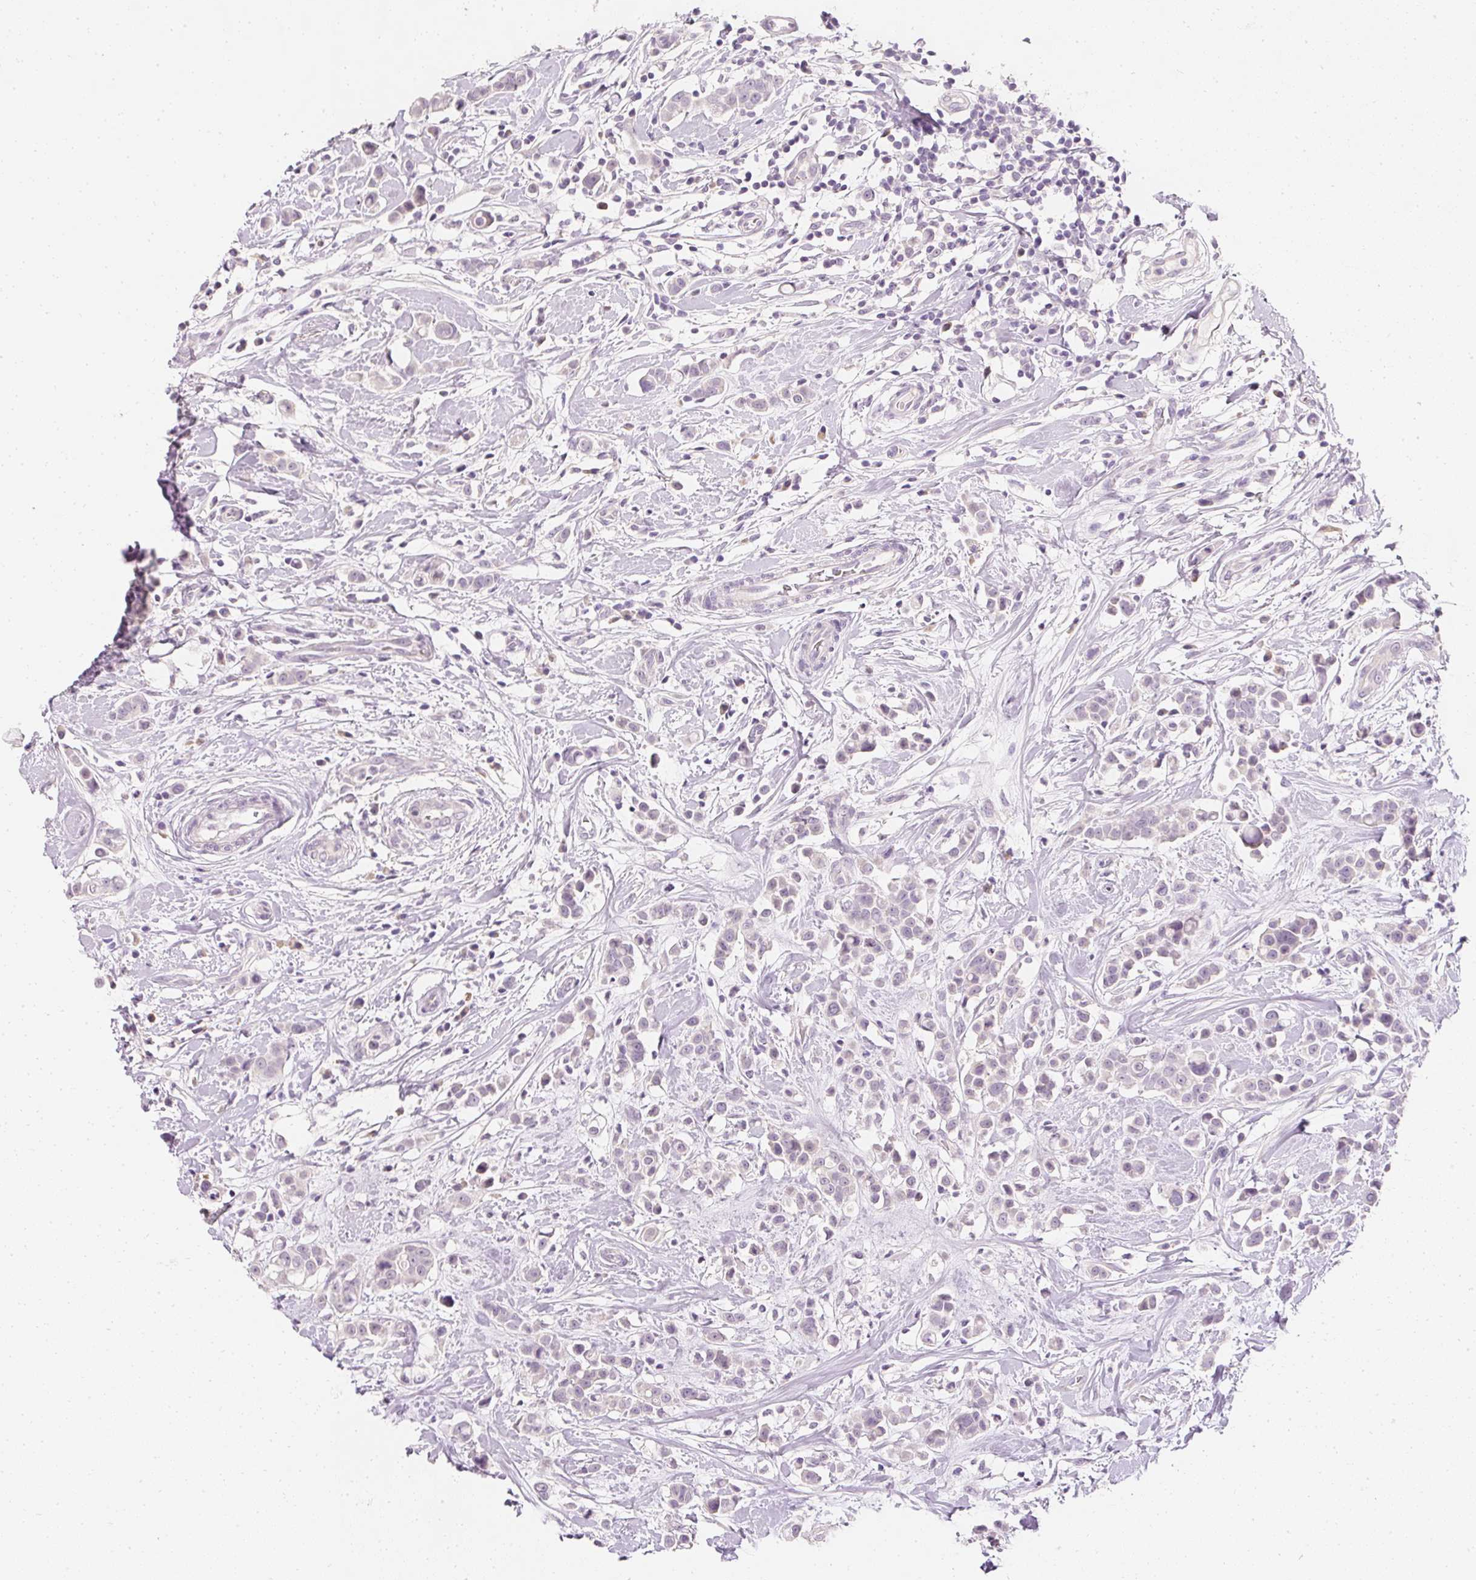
{"staining": {"intensity": "weak", "quantity": "<25%", "location": "nuclear"}, "tissue": "breast cancer", "cell_type": "Tumor cells", "image_type": "cancer", "snomed": [{"axis": "morphology", "description": "Duct carcinoma"}, {"axis": "topography", "description": "Breast"}], "caption": "Human invasive ductal carcinoma (breast) stained for a protein using IHC reveals no expression in tumor cells.", "gene": "ELAVL3", "patient": {"sex": "female", "age": 27}}